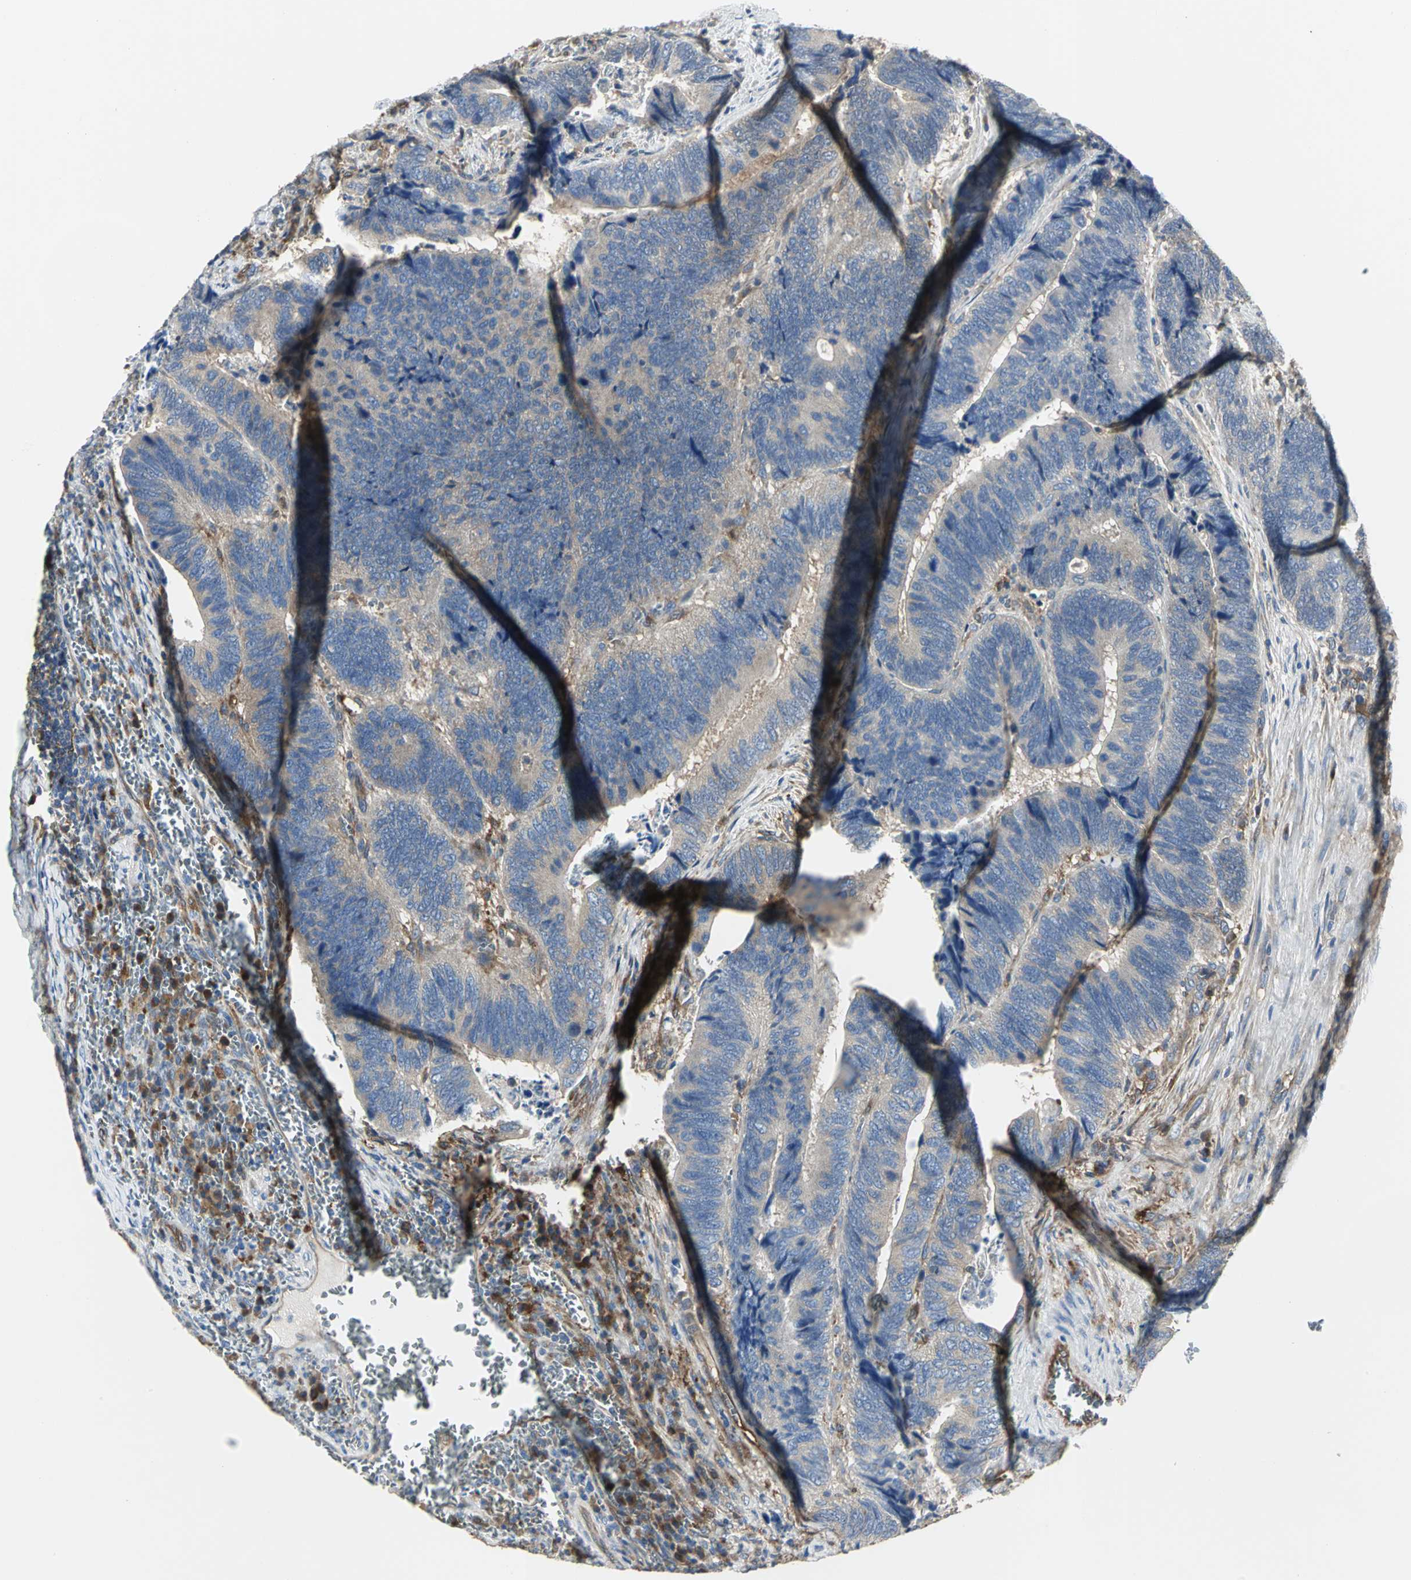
{"staining": {"intensity": "moderate", "quantity": ">75%", "location": "cytoplasmic/membranous"}, "tissue": "colorectal cancer", "cell_type": "Tumor cells", "image_type": "cancer", "snomed": [{"axis": "morphology", "description": "Adenocarcinoma, NOS"}, {"axis": "topography", "description": "Colon"}], "caption": "The photomicrograph exhibits staining of adenocarcinoma (colorectal), revealing moderate cytoplasmic/membranous protein staining (brown color) within tumor cells.", "gene": "CHRNB1", "patient": {"sex": "male", "age": 72}}